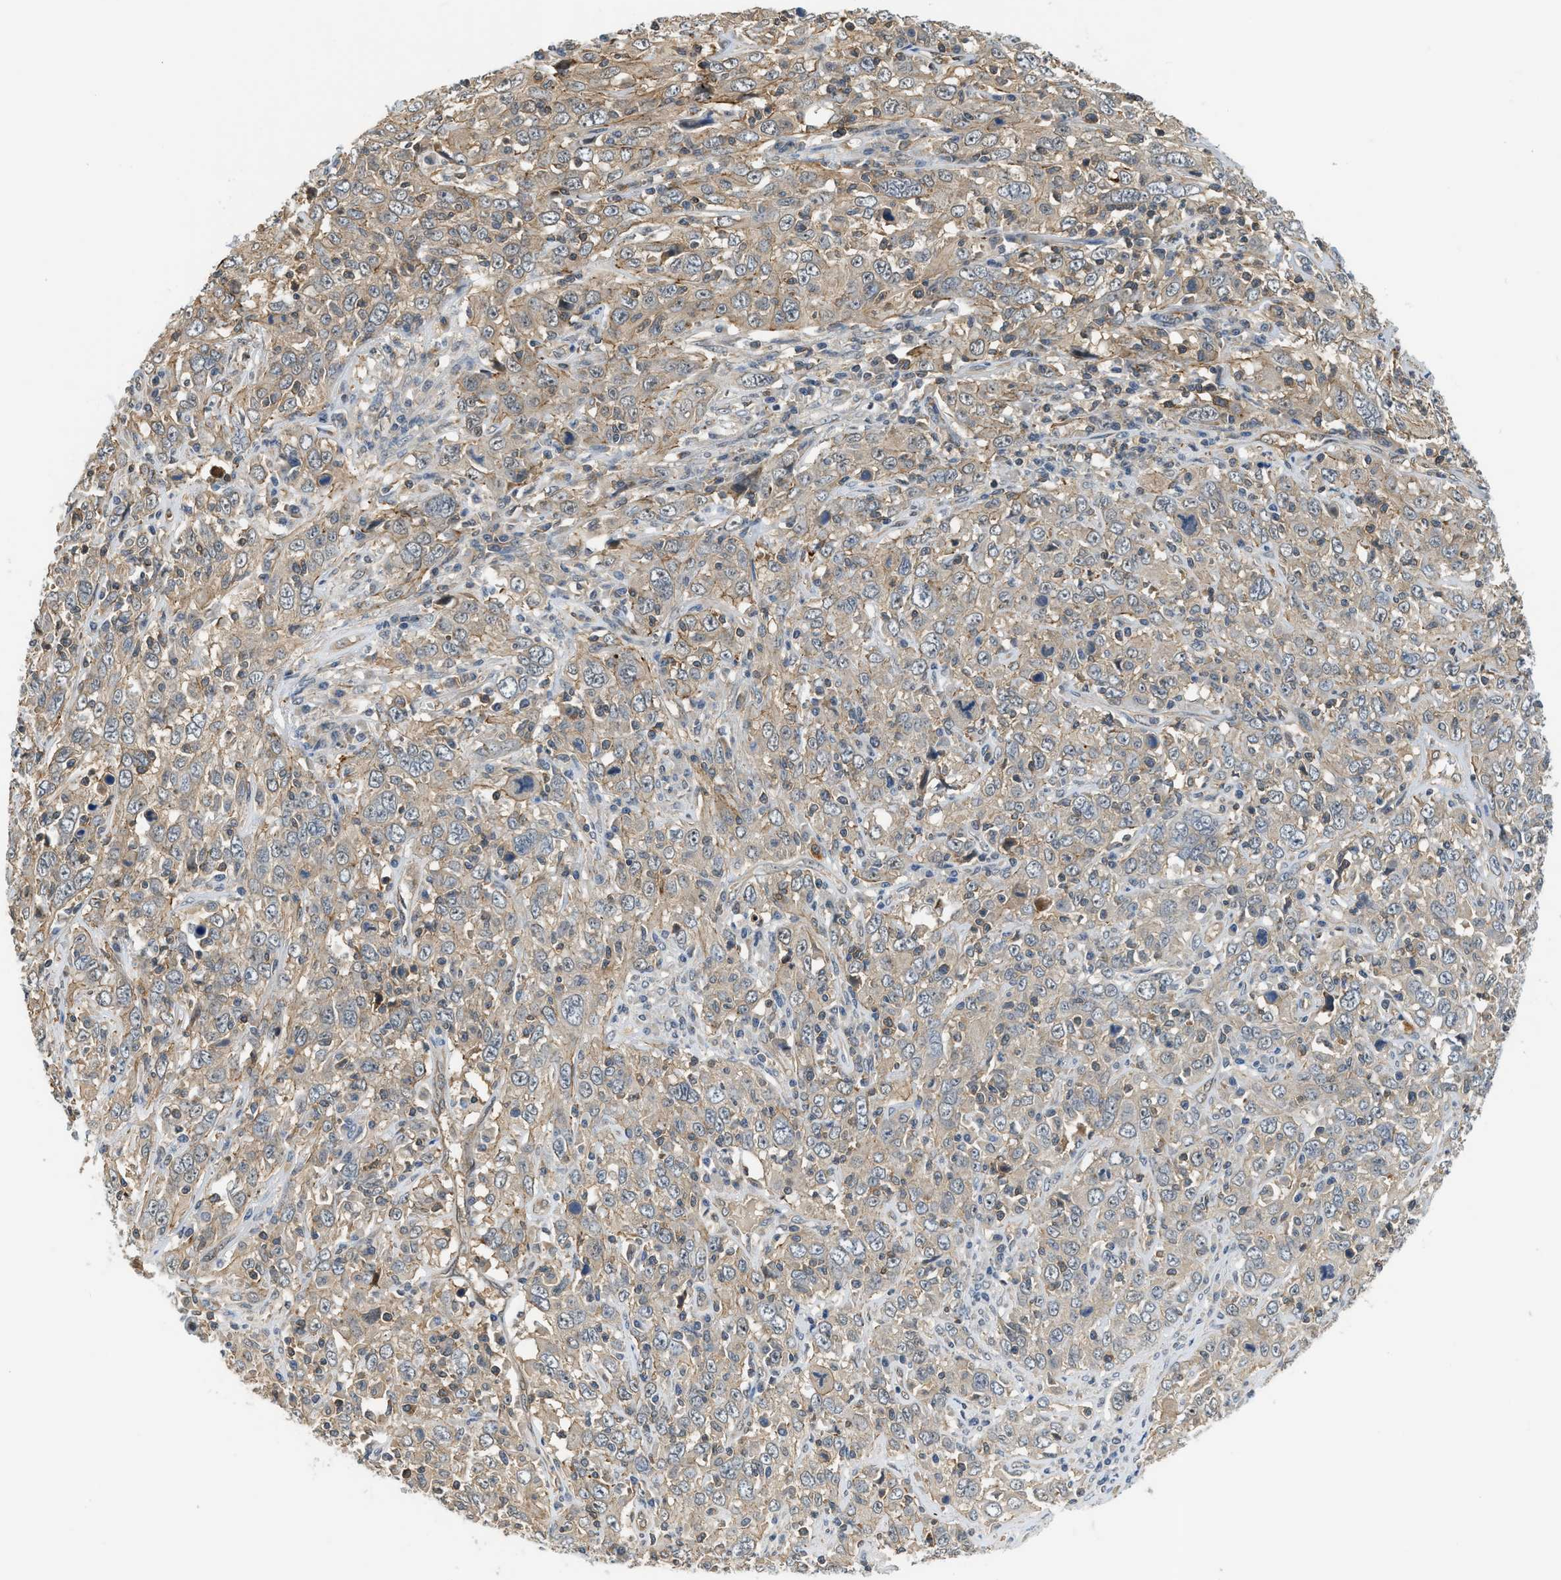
{"staining": {"intensity": "moderate", "quantity": ">75%", "location": "cytoplasmic/membranous"}, "tissue": "cervical cancer", "cell_type": "Tumor cells", "image_type": "cancer", "snomed": [{"axis": "morphology", "description": "Squamous cell carcinoma, NOS"}, {"axis": "topography", "description": "Cervix"}], "caption": "Immunohistochemical staining of human cervical squamous cell carcinoma exhibits moderate cytoplasmic/membranous protein staining in approximately >75% of tumor cells.", "gene": "CBLB", "patient": {"sex": "female", "age": 46}}